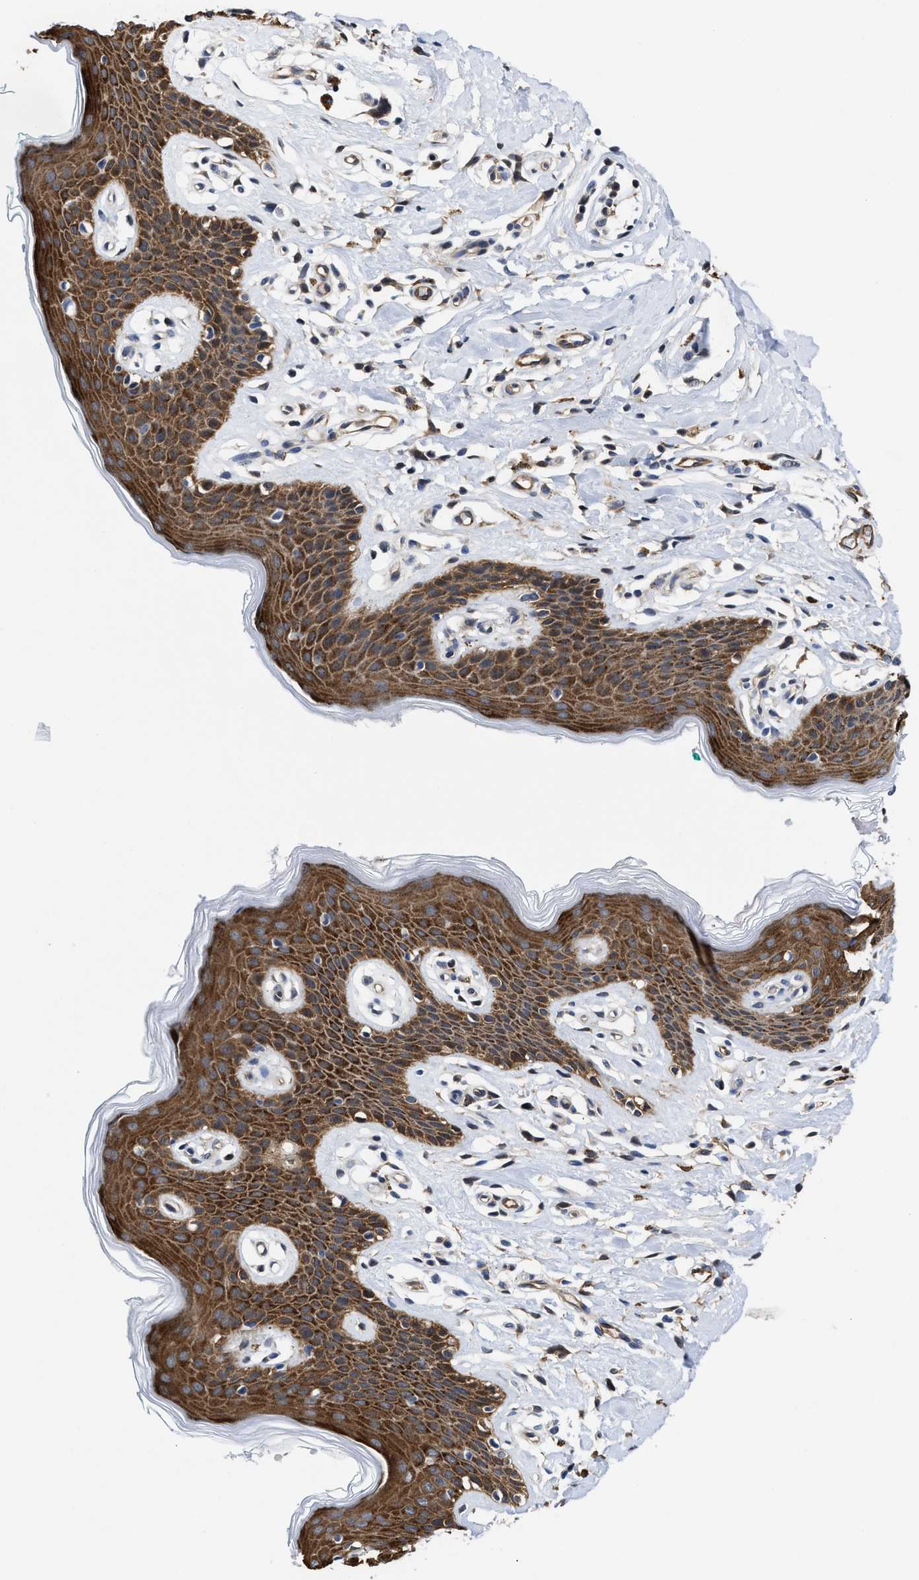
{"staining": {"intensity": "strong", "quantity": "25%-75%", "location": "cytoplasmic/membranous"}, "tissue": "skin", "cell_type": "Epidermal cells", "image_type": "normal", "snomed": [{"axis": "morphology", "description": "Normal tissue, NOS"}, {"axis": "topography", "description": "Vulva"}], "caption": "Immunohistochemical staining of benign skin displays strong cytoplasmic/membranous protein expression in approximately 25%-75% of epidermal cells. (DAB = brown stain, brightfield microscopy at high magnification).", "gene": "KIF12", "patient": {"sex": "female", "age": 66}}